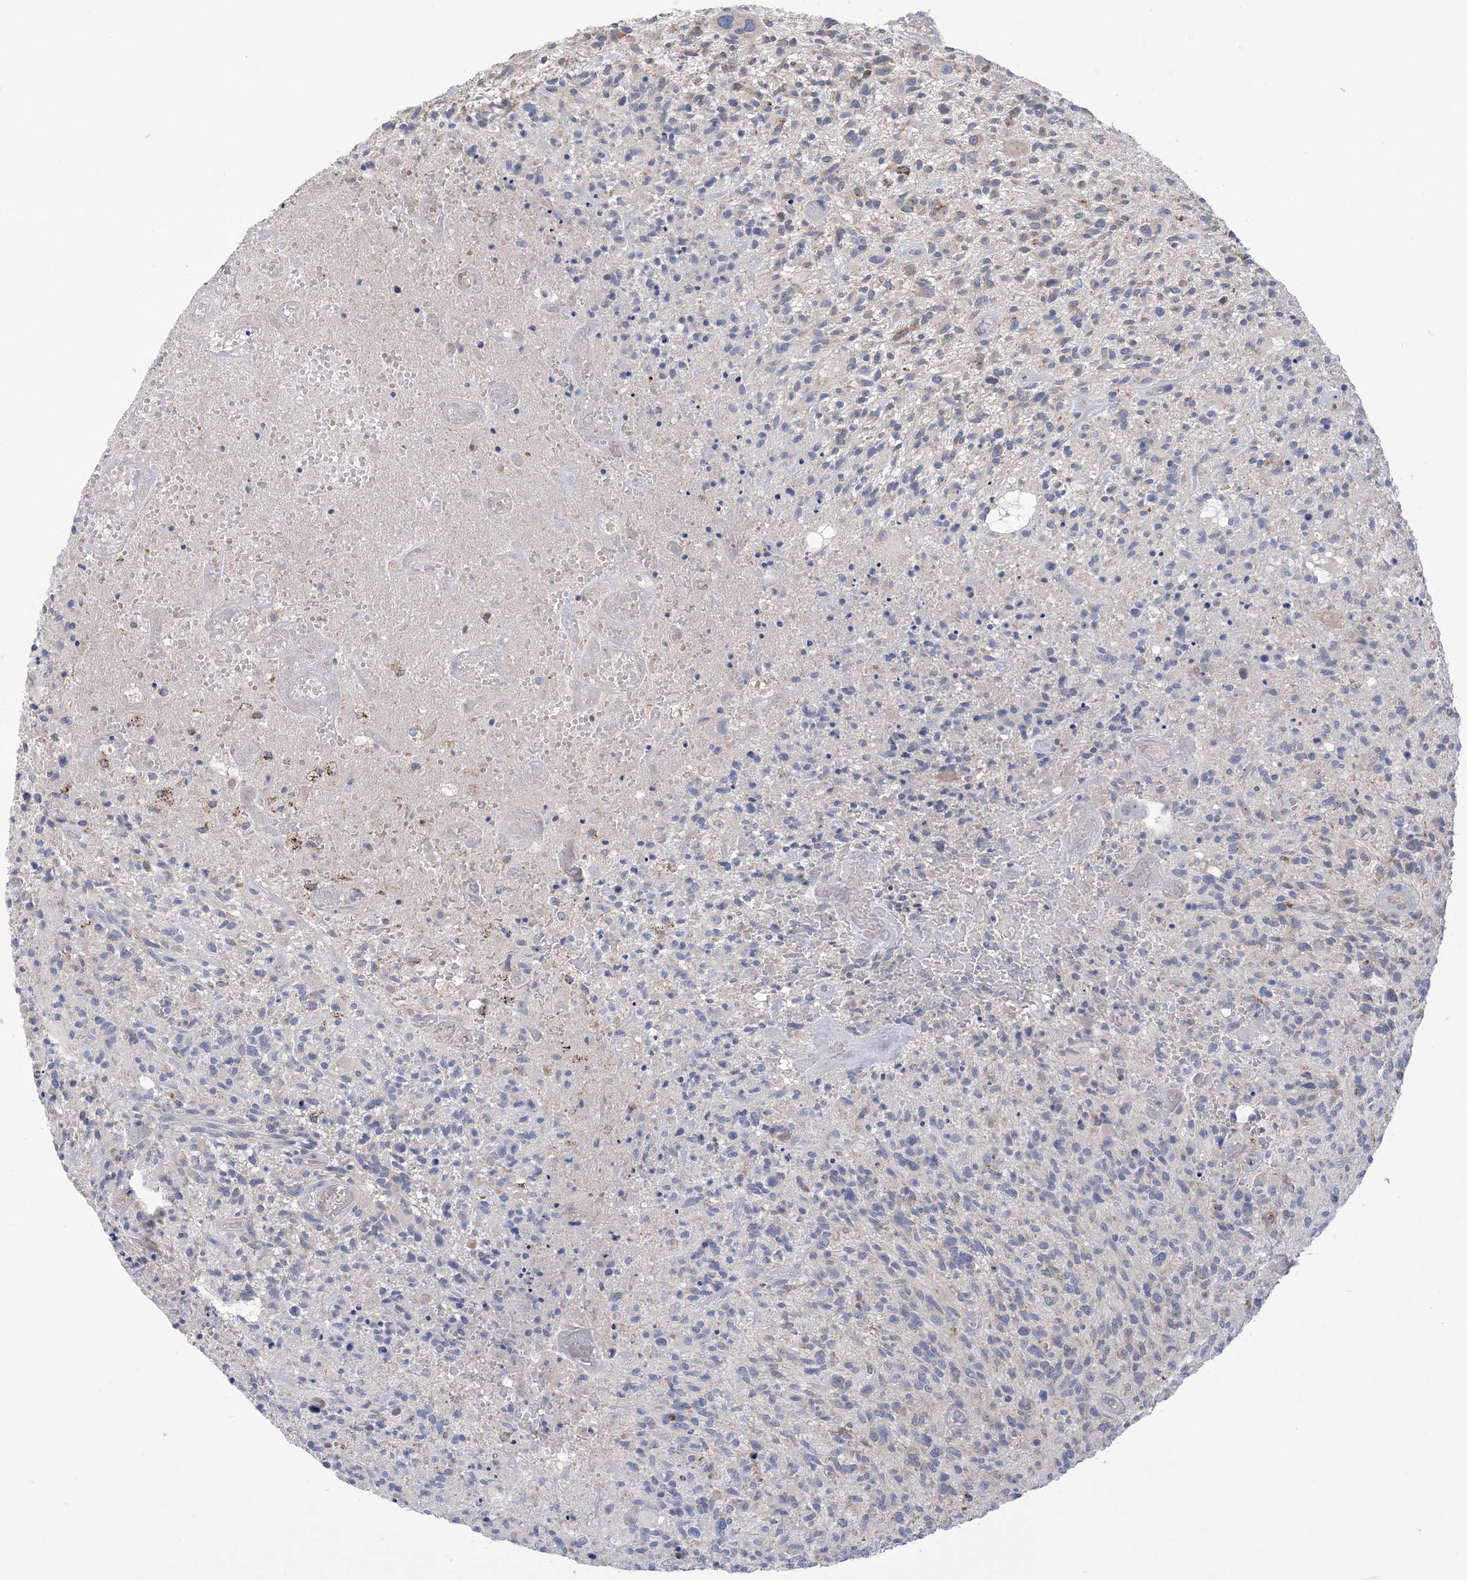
{"staining": {"intensity": "negative", "quantity": "none", "location": "none"}, "tissue": "glioma", "cell_type": "Tumor cells", "image_type": "cancer", "snomed": [{"axis": "morphology", "description": "Glioma, malignant, High grade"}, {"axis": "topography", "description": "Brain"}], "caption": "High magnification brightfield microscopy of glioma stained with DAB (3,3'-diaminobenzidine) (brown) and counterstained with hematoxylin (blue): tumor cells show no significant staining. (DAB (3,3'-diaminobenzidine) IHC visualized using brightfield microscopy, high magnification).", "gene": "CLEC16A", "patient": {"sex": "male", "age": 47}}